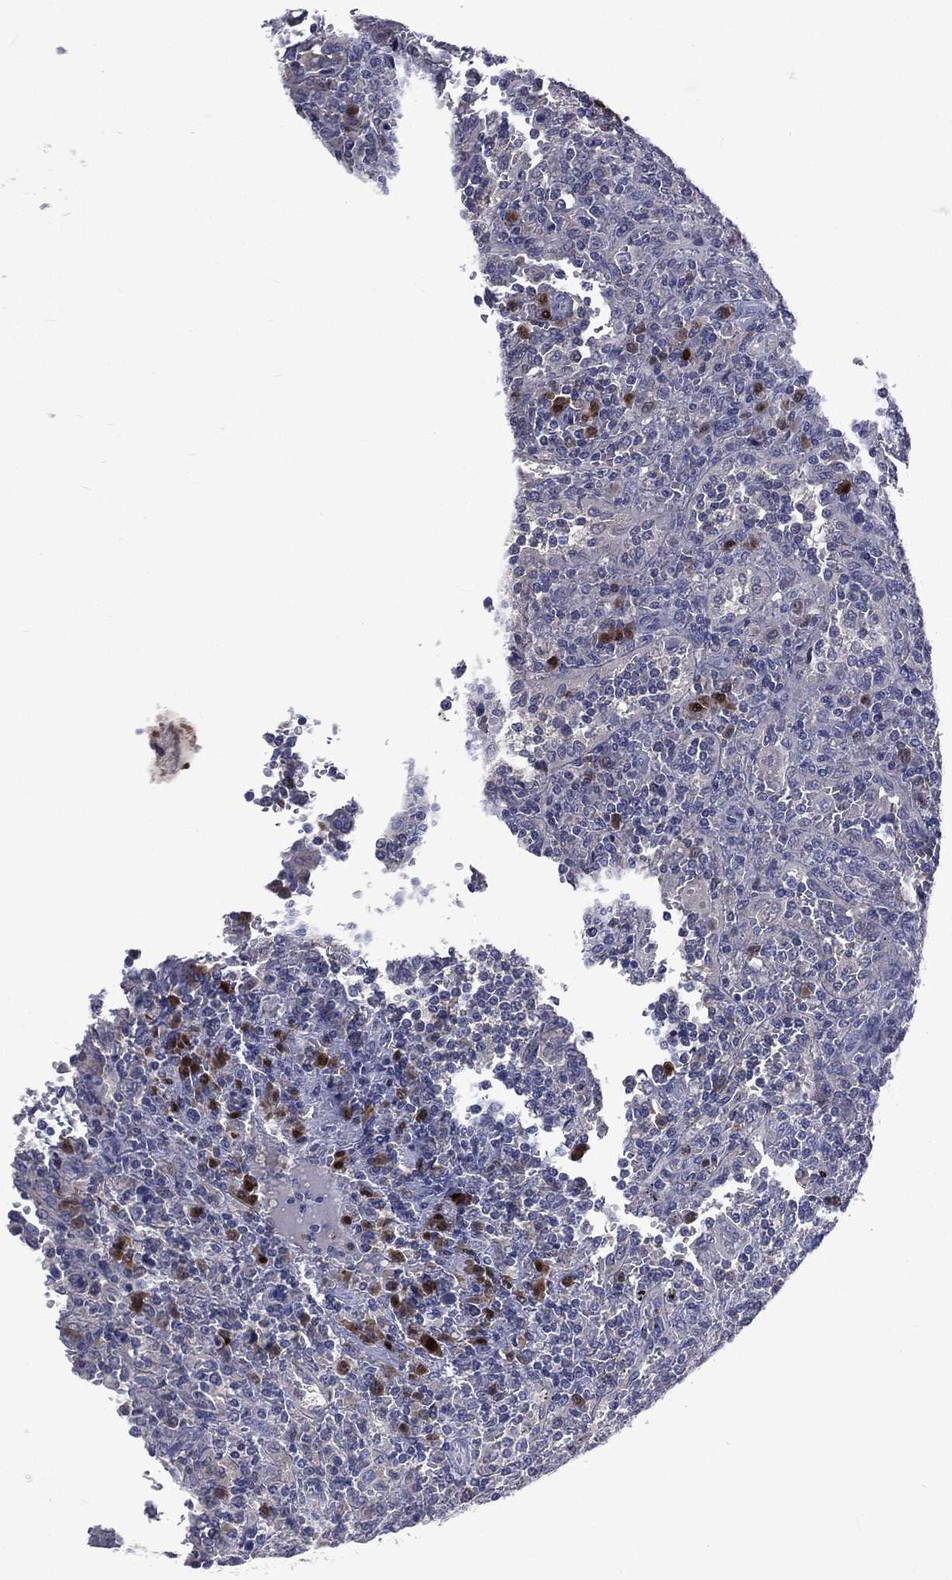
{"staining": {"intensity": "strong", "quantity": "<25%", "location": "nuclear"}, "tissue": "lymphoma", "cell_type": "Tumor cells", "image_type": "cancer", "snomed": [{"axis": "morphology", "description": "Malignant lymphoma, non-Hodgkin's type, Low grade"}, {"axis": "topography", "description": "Spleen"}], "caption": "This is a histology image of immunohistochemistry staining of lymphoma, which shows strong expression in the nuclear of tumor cells.", "gene": "CA12", "patient": {"sex": "male", "age": 62}}